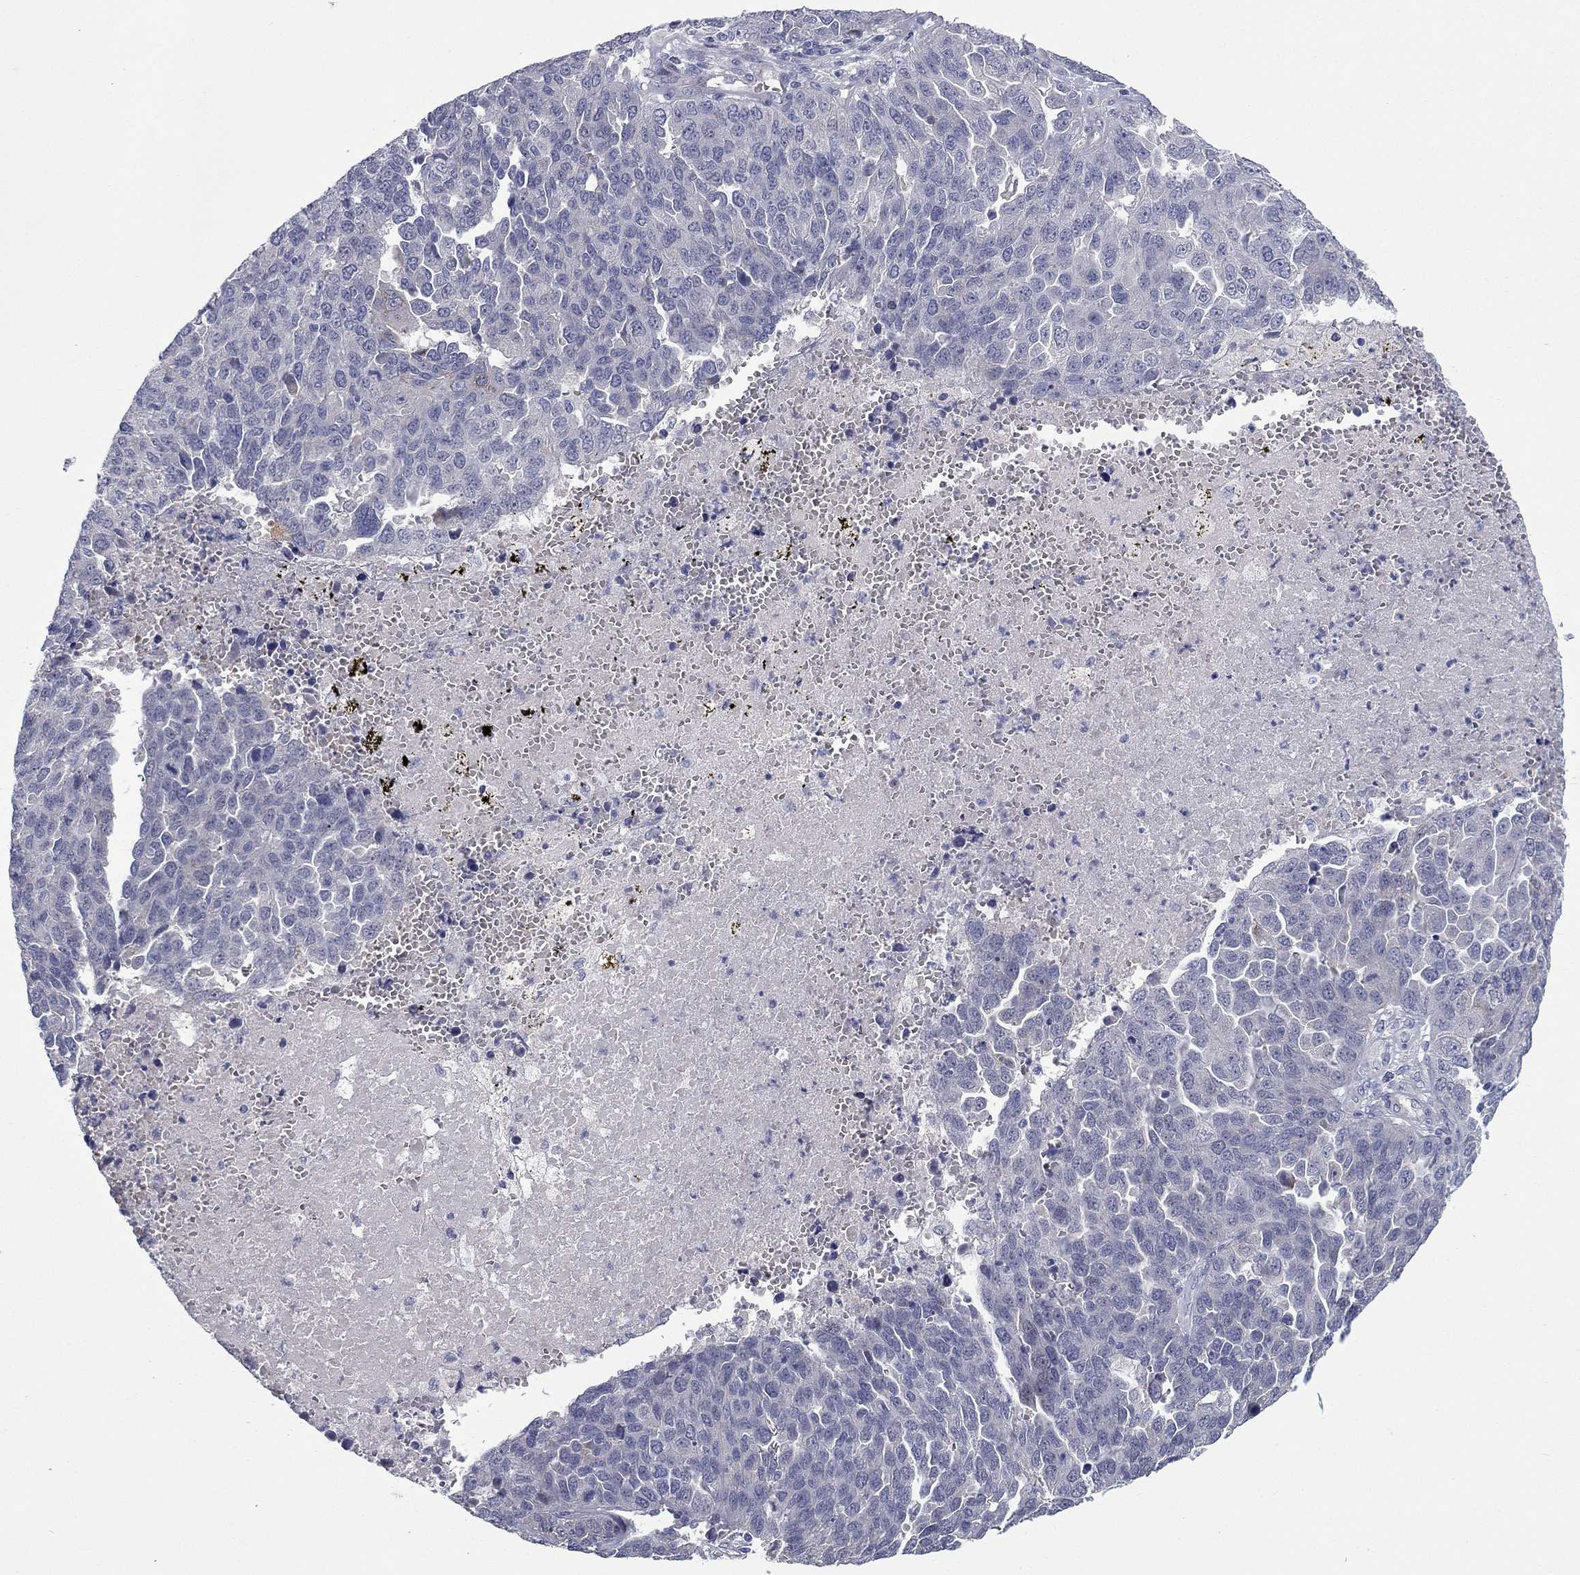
{"staining": {"intensity": "moderate", "quantity": "<25%", "location": "cytoplasmic/membranous"}, "tissue": "ovarian cancer", "cell_type": "Tumor cells", "image_type": "cancer", "snomed": [{"axis": "morphology", "description": "Cystadenocarcinoma, serous, NOS"}, {"axis": "topography", "description": "Ovary"}], "caption": "Ovarian cancer (serous cystadenocarcinoma) was stained to show a protein in brown. There is low levels of moderate cytoplasmic/membranous positivity in about <25% of tumor cells. Immunohistochemistry (ihc) stains the protein in brown and the nuclei are stained blue.", "gene": "UNC119B", "patient": {"sex": "female", "age": 87}}